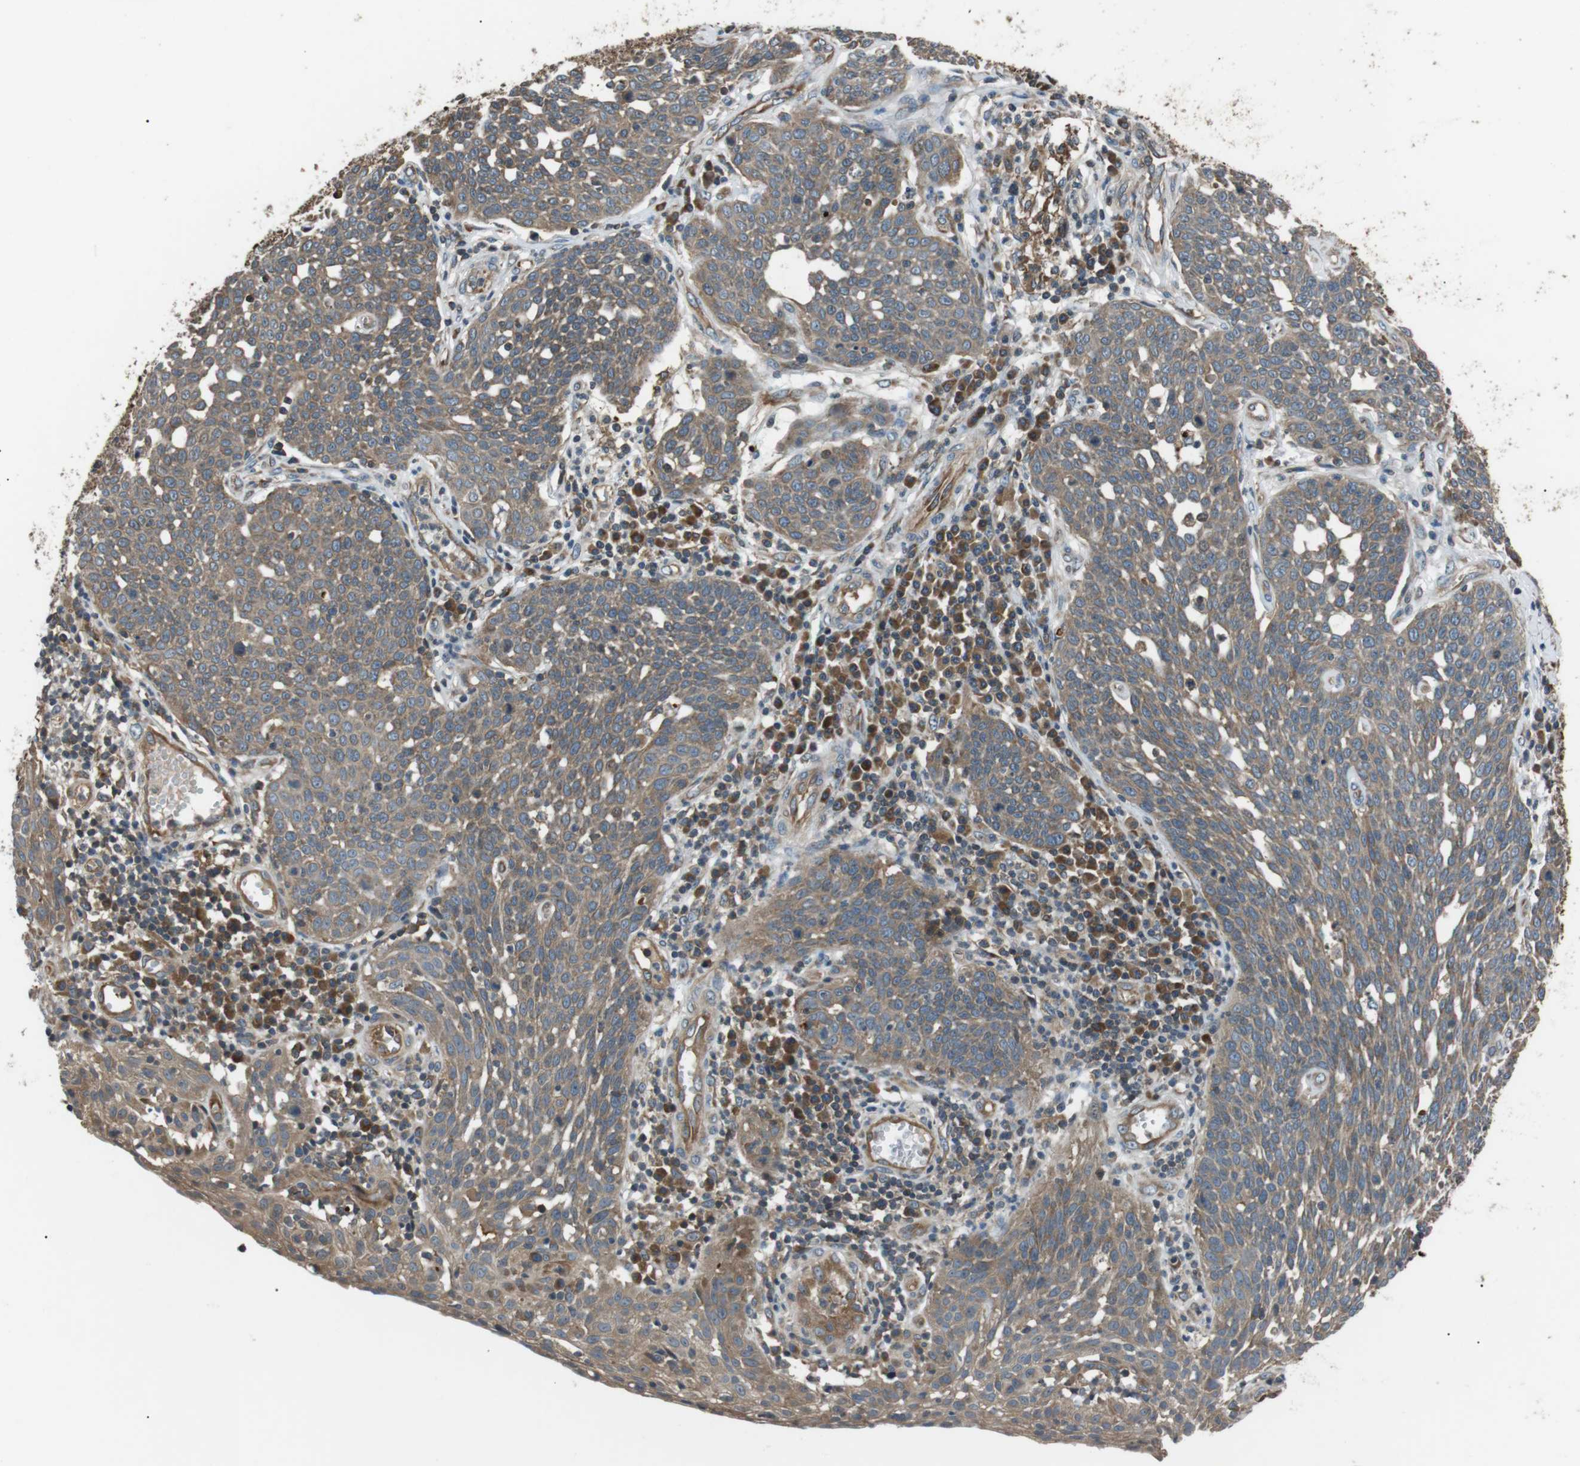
{"staining": {"intensity": "moderate", "quantity": ">75%", "location": "cytoplasmic/membranous"}, "tissue": "cervical cancer", "cell_type": "Tumor cells", "image_type": "cancer", "snomed": [{"axis": "morphology", "description": "Squamous cell carcinoma, NOS"}, {"axis": "topography", "description": "Cervix"}], "caption": "An immunohistochemistry image of tumor tissue is shown. Protein staining in brown highlights moderate cytoplasmic/membranous positivity in cervical cancer (squamous cell carcinoma) within tumor cells.", "gene": "GPR161", "patient": {"sex": "female", "age": 34}}